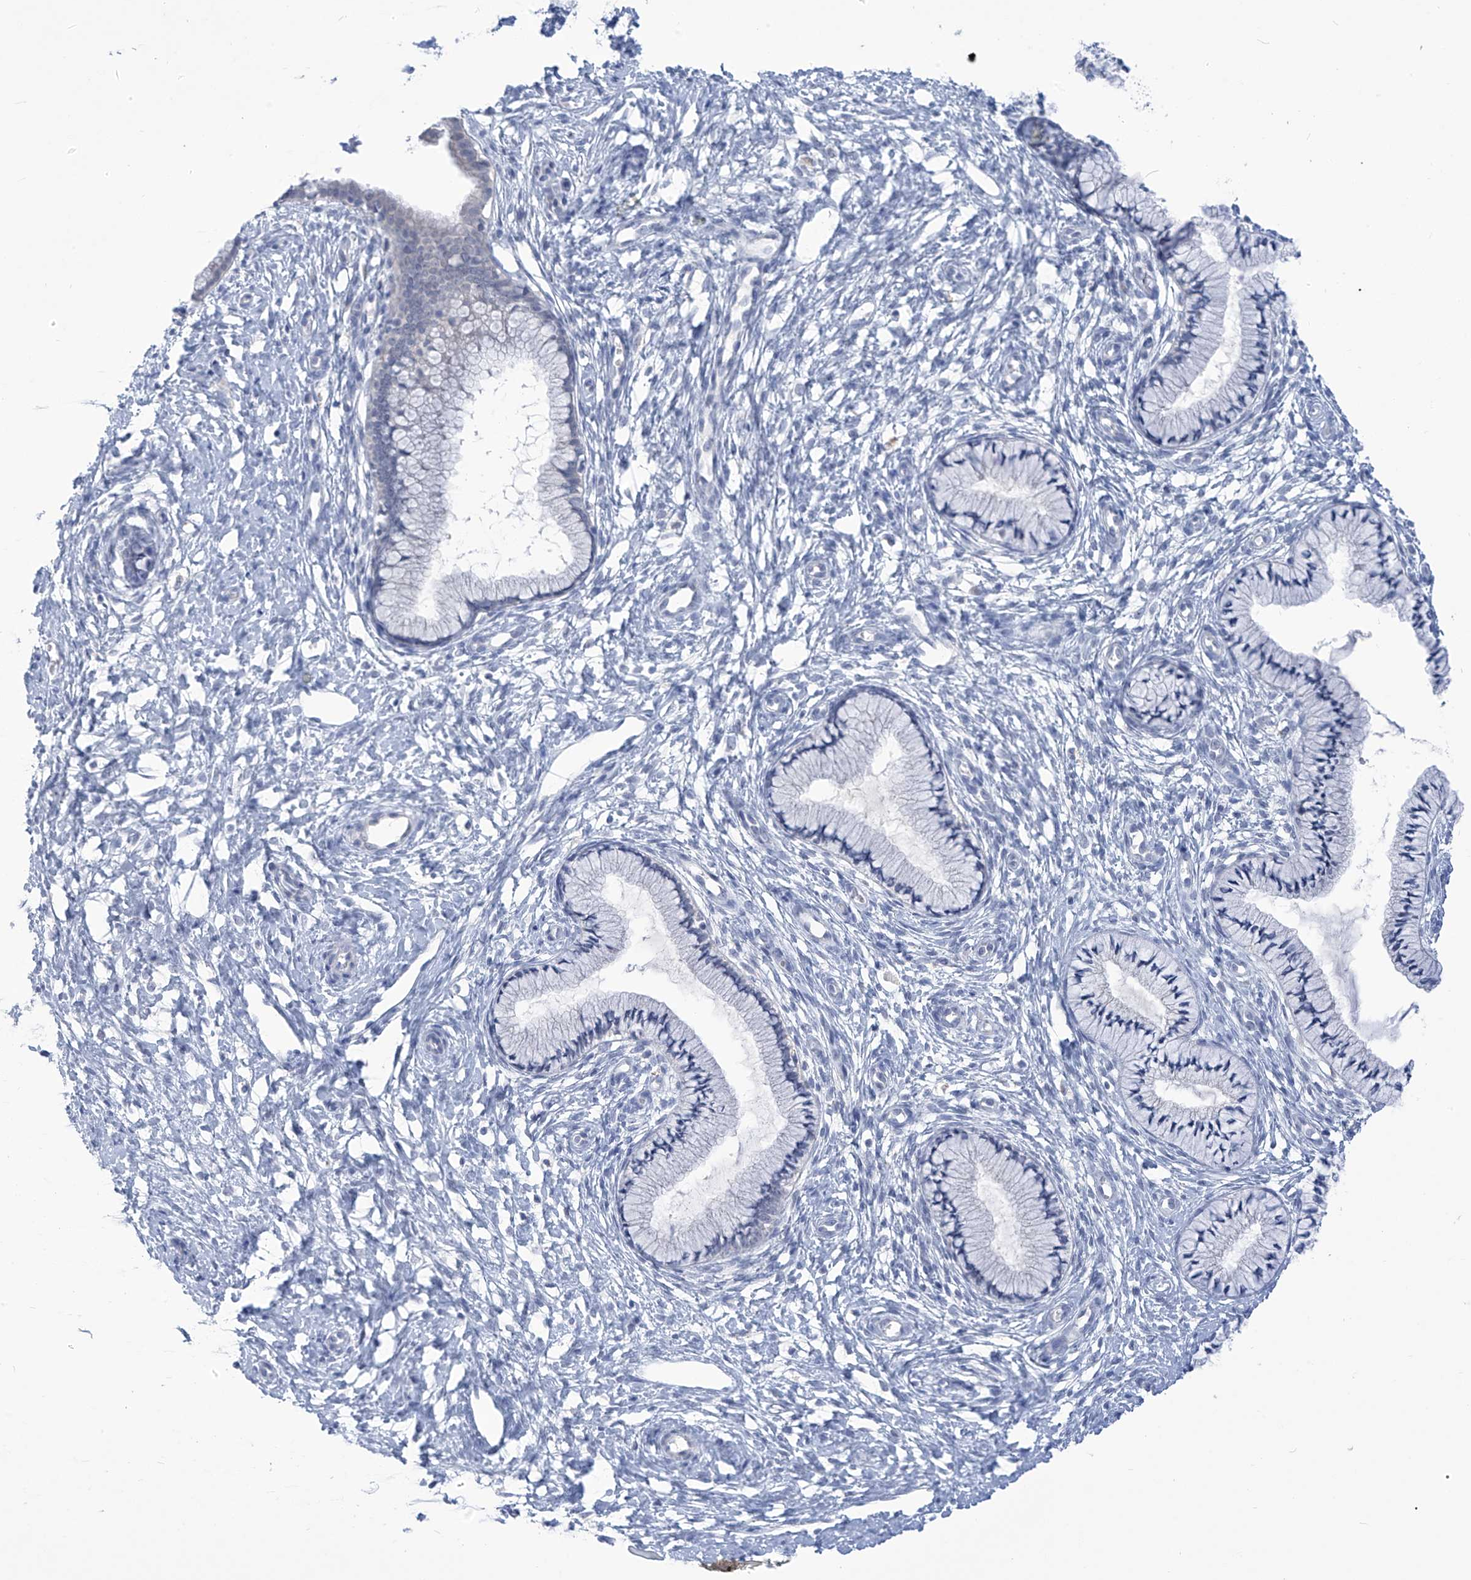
{"staining": {"intensity": "negative", "quantity": "none", "location": "none"}, "tissue": "cervix", "cell_type": "Glandular cells", "image_type": "normal", "snomed": [{"axis": "morphology", "description": "Normal tissue, NOS"}, {"axis": "topography", "description": "Cervix"}], "caption": "Immunohistochemical staining of benign human cervix shows no significant expression in glandular cells.", "gene": "IBA57", "patient": {"sex": "female", "age": 36}}